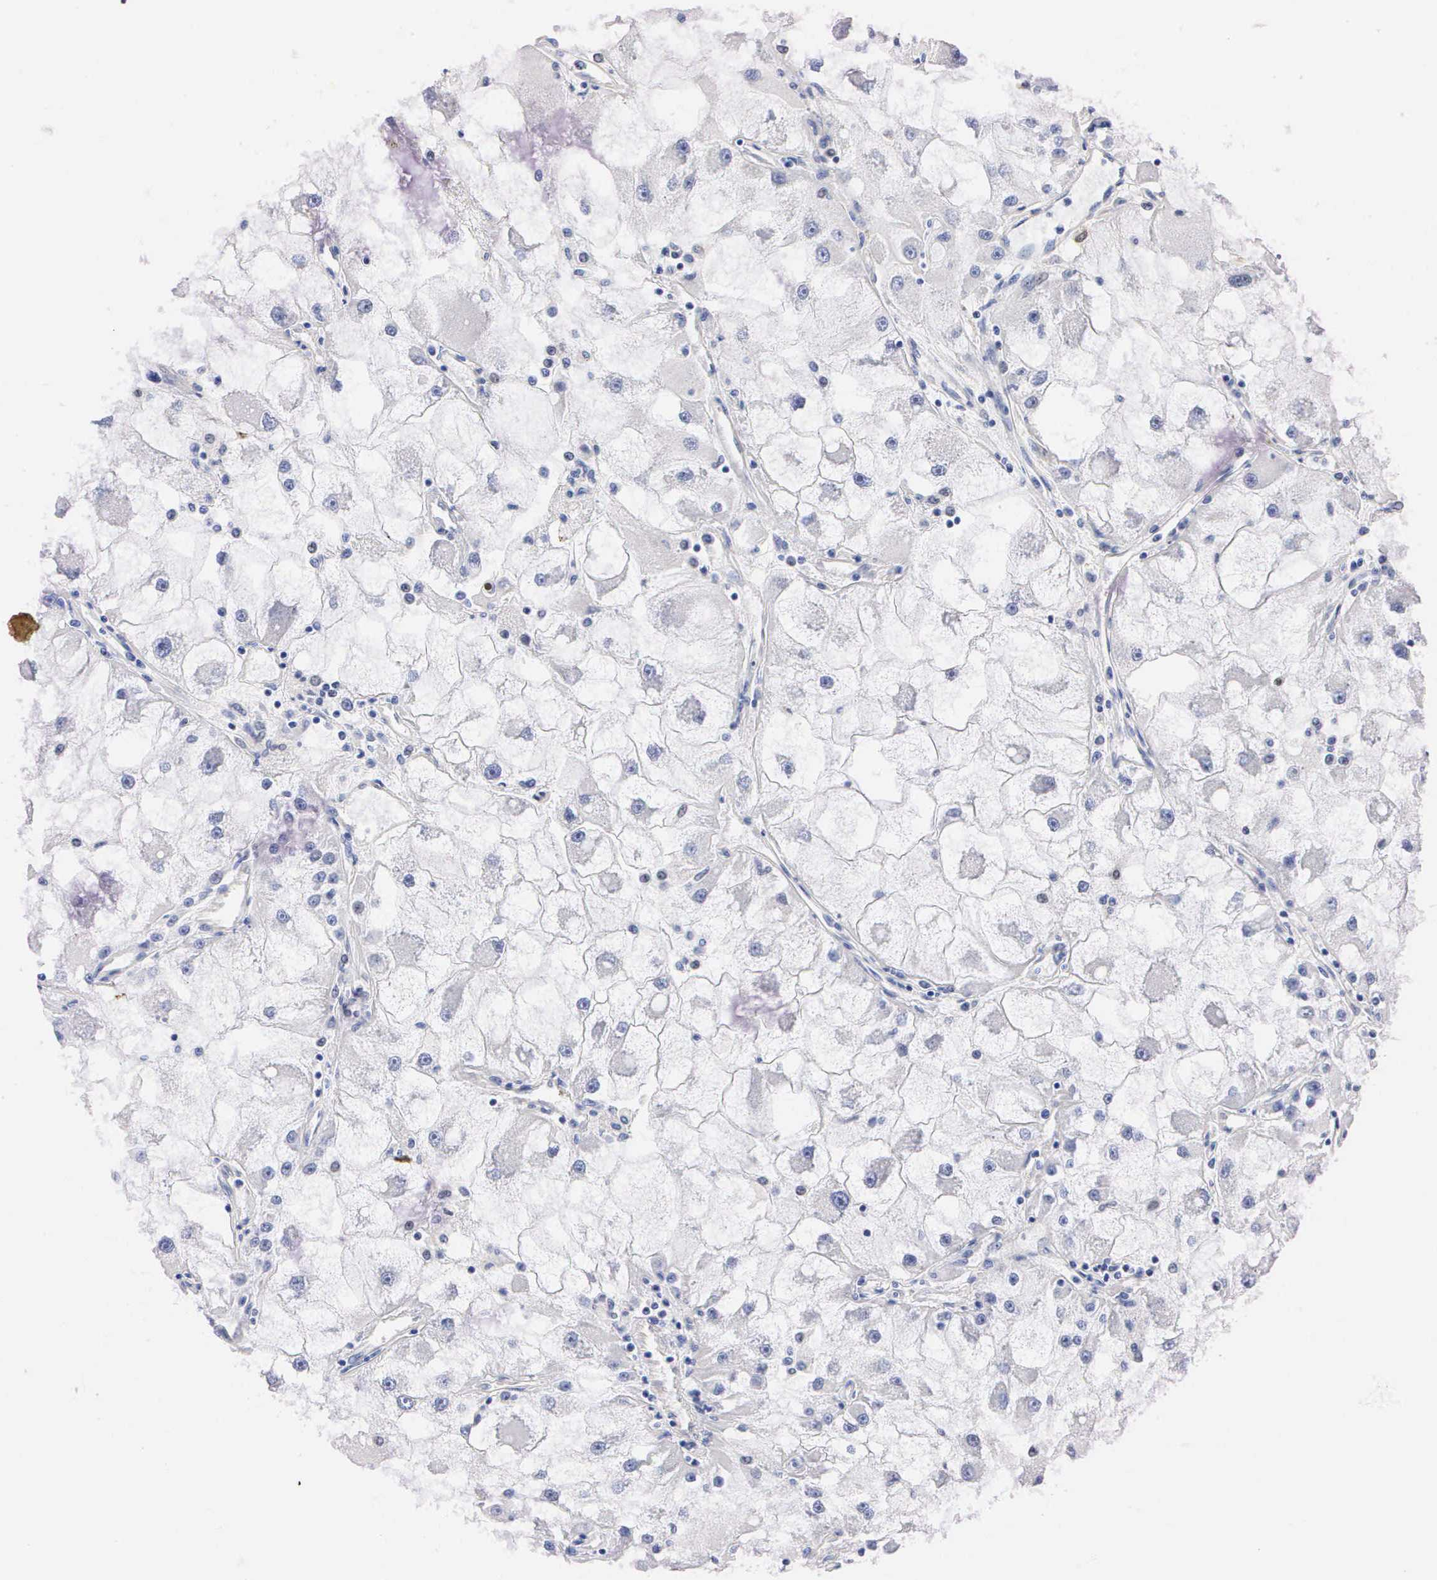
{"staining": {"intensity": "negative", "quantity": "none", "location": "none"}, "tissue": "renal cancer", "cell_type": "Tumor cells", "image_type": "cancer", "snomed": [{"axis": "morphology", "description": "Adenocarcinoma, NOS"}, {"axis": "topography", "description": "Kidney"}], "caption": "This is an IHC histopathology image of renal adenocarcinoma. There is no expression in tumor cells.", "gene": "PGR", "patient": {"sex": "female", "age": 73}}